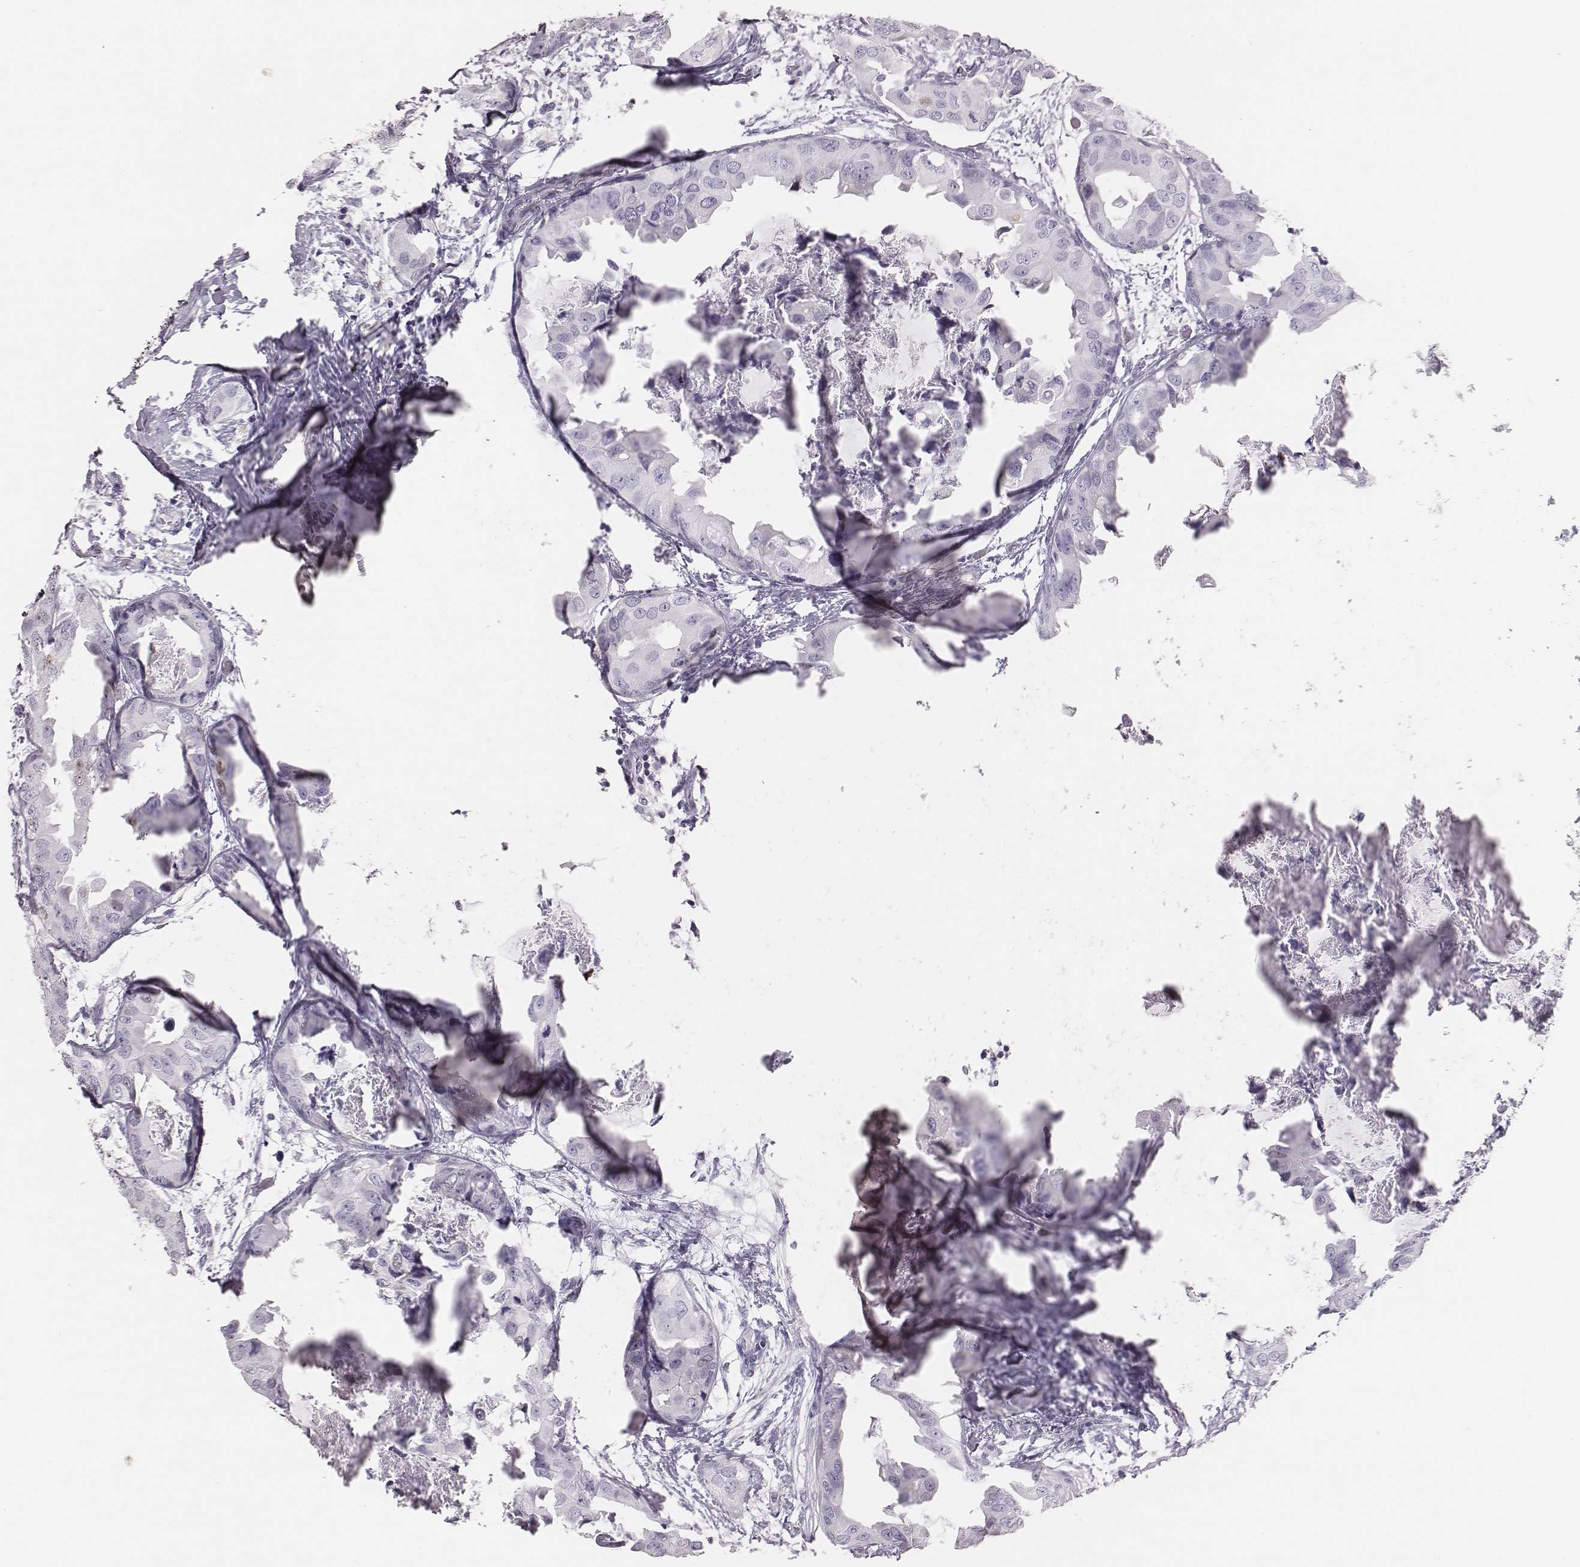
{"staining": {"intensity": "negative", "quantity": "none", "location": "none"}, "tissue": "breast cancer", "cell_type": "Tumor cells", "image_type": "cancer", "snomed": [{"axis": "morphology", "description": "Normal tissue, NOS"}, {"axis": "morphology", "description": "Duct carcinoma"}, {"axis": "topography", "description": "Breast"}], "caption": "DAB immunohistochemical staining of intraductal carcinoma (breast) exhibits no significant expression in tumor cells.", "gene": "H1-6", "patient": {"sex": "female", "age": 40}}